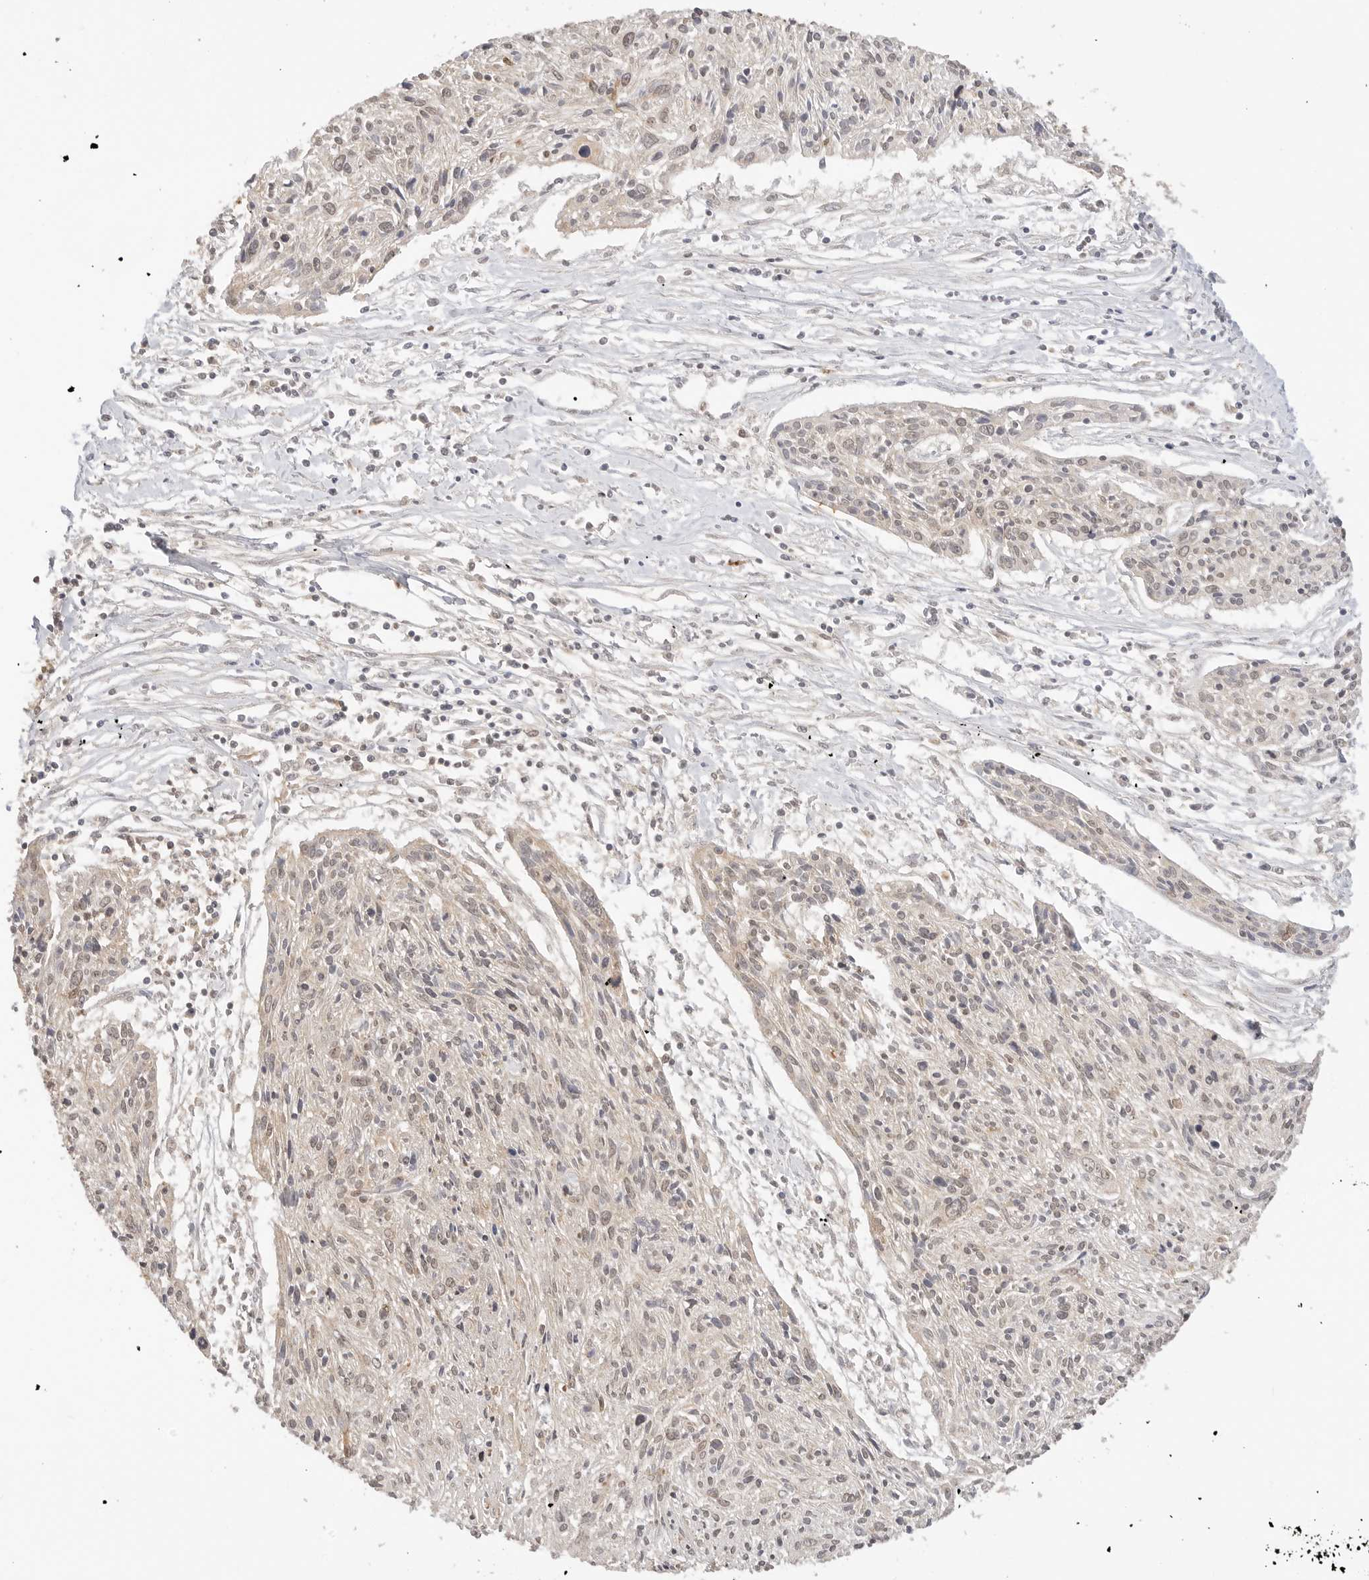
{"staining": {"intensity": "negative", "quantity": "none", "location": "none"}, "tissue": "cervical cancer", "cell_type": "Tumor cells", "image_type": "cancer", "snomed": [{"axis": "morphology", "description": "Squamous cell carcinoma, NOS"}, {"axis": "topography", "description": "Cervix"}], "caption": "High power microscopy micrograph of an IHC micrograph of cervical squamous cell carcinoma, revealing no significant expression in tumor cells. Brightfield microscopy of immunohistochemistry (IHC) stained with DAB (brown) and hematoxylin (blue), captured at high magnification.", "gene": "EPHA1", "patient": {"sex": "female", "age": 51}}